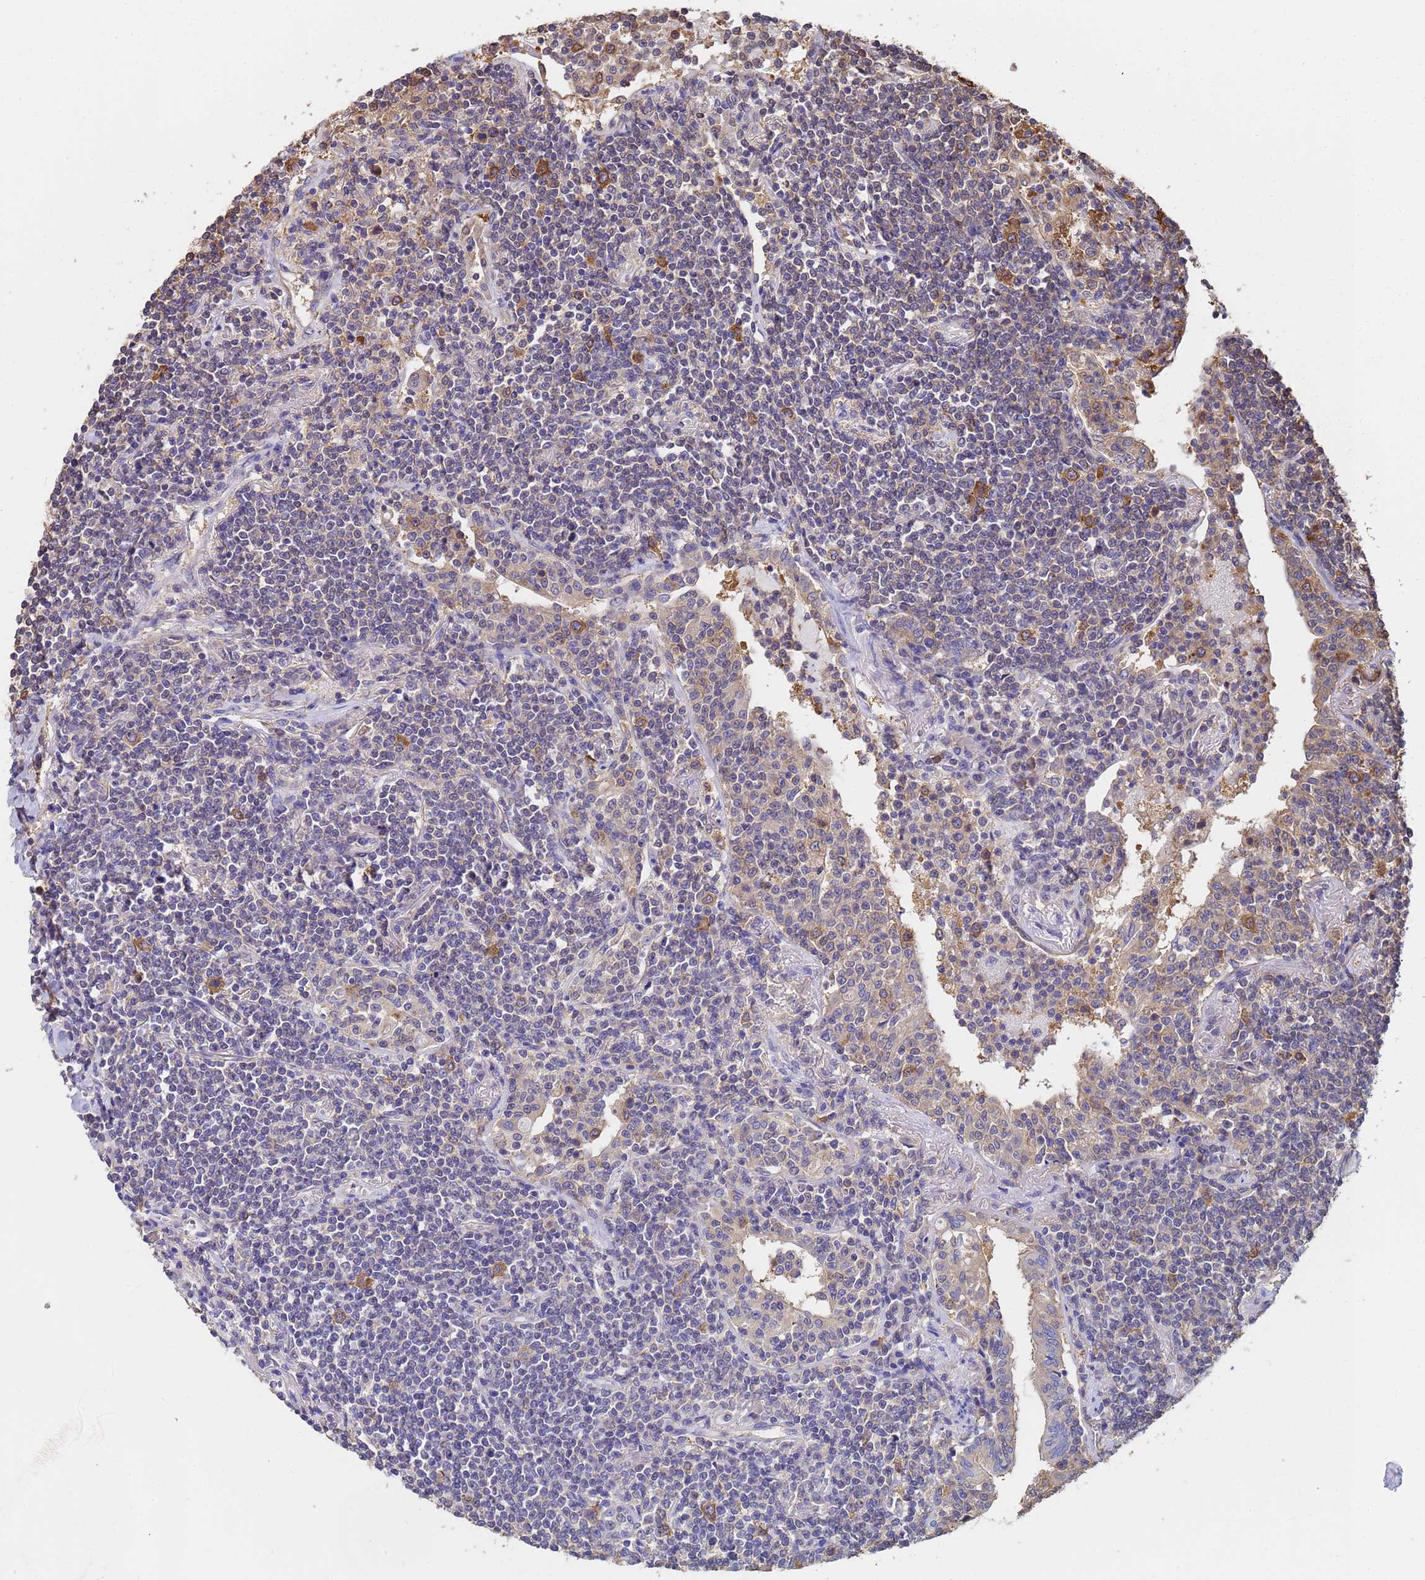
{"staining": {"intensity": "moderate", "quantity": "<25%", "location": "cytoplasmic/membranous"}, "tissue": "lymphoma", "cell_type": "Tumor cells", "image_type": "cancer", "snomed": [{"axis": "morphology", "description": "Malignant lymphoma, non-Hodgkin's type, Low grade"}, {"axis": "topography", "description": "Lung"}], "caption": "Tumor cells exhibit moderate cytoplasmic/membranous staining in approximately <25% of cells in lymphoma. The staining is performed using DAB (3,3'-diaminobenzidine) brown chromogen to label protein expression. The nuclei are counter-stained blue using hematoxylin.", "gene": "FAM25A", "patient": {"sex": "female", "age": 71}}